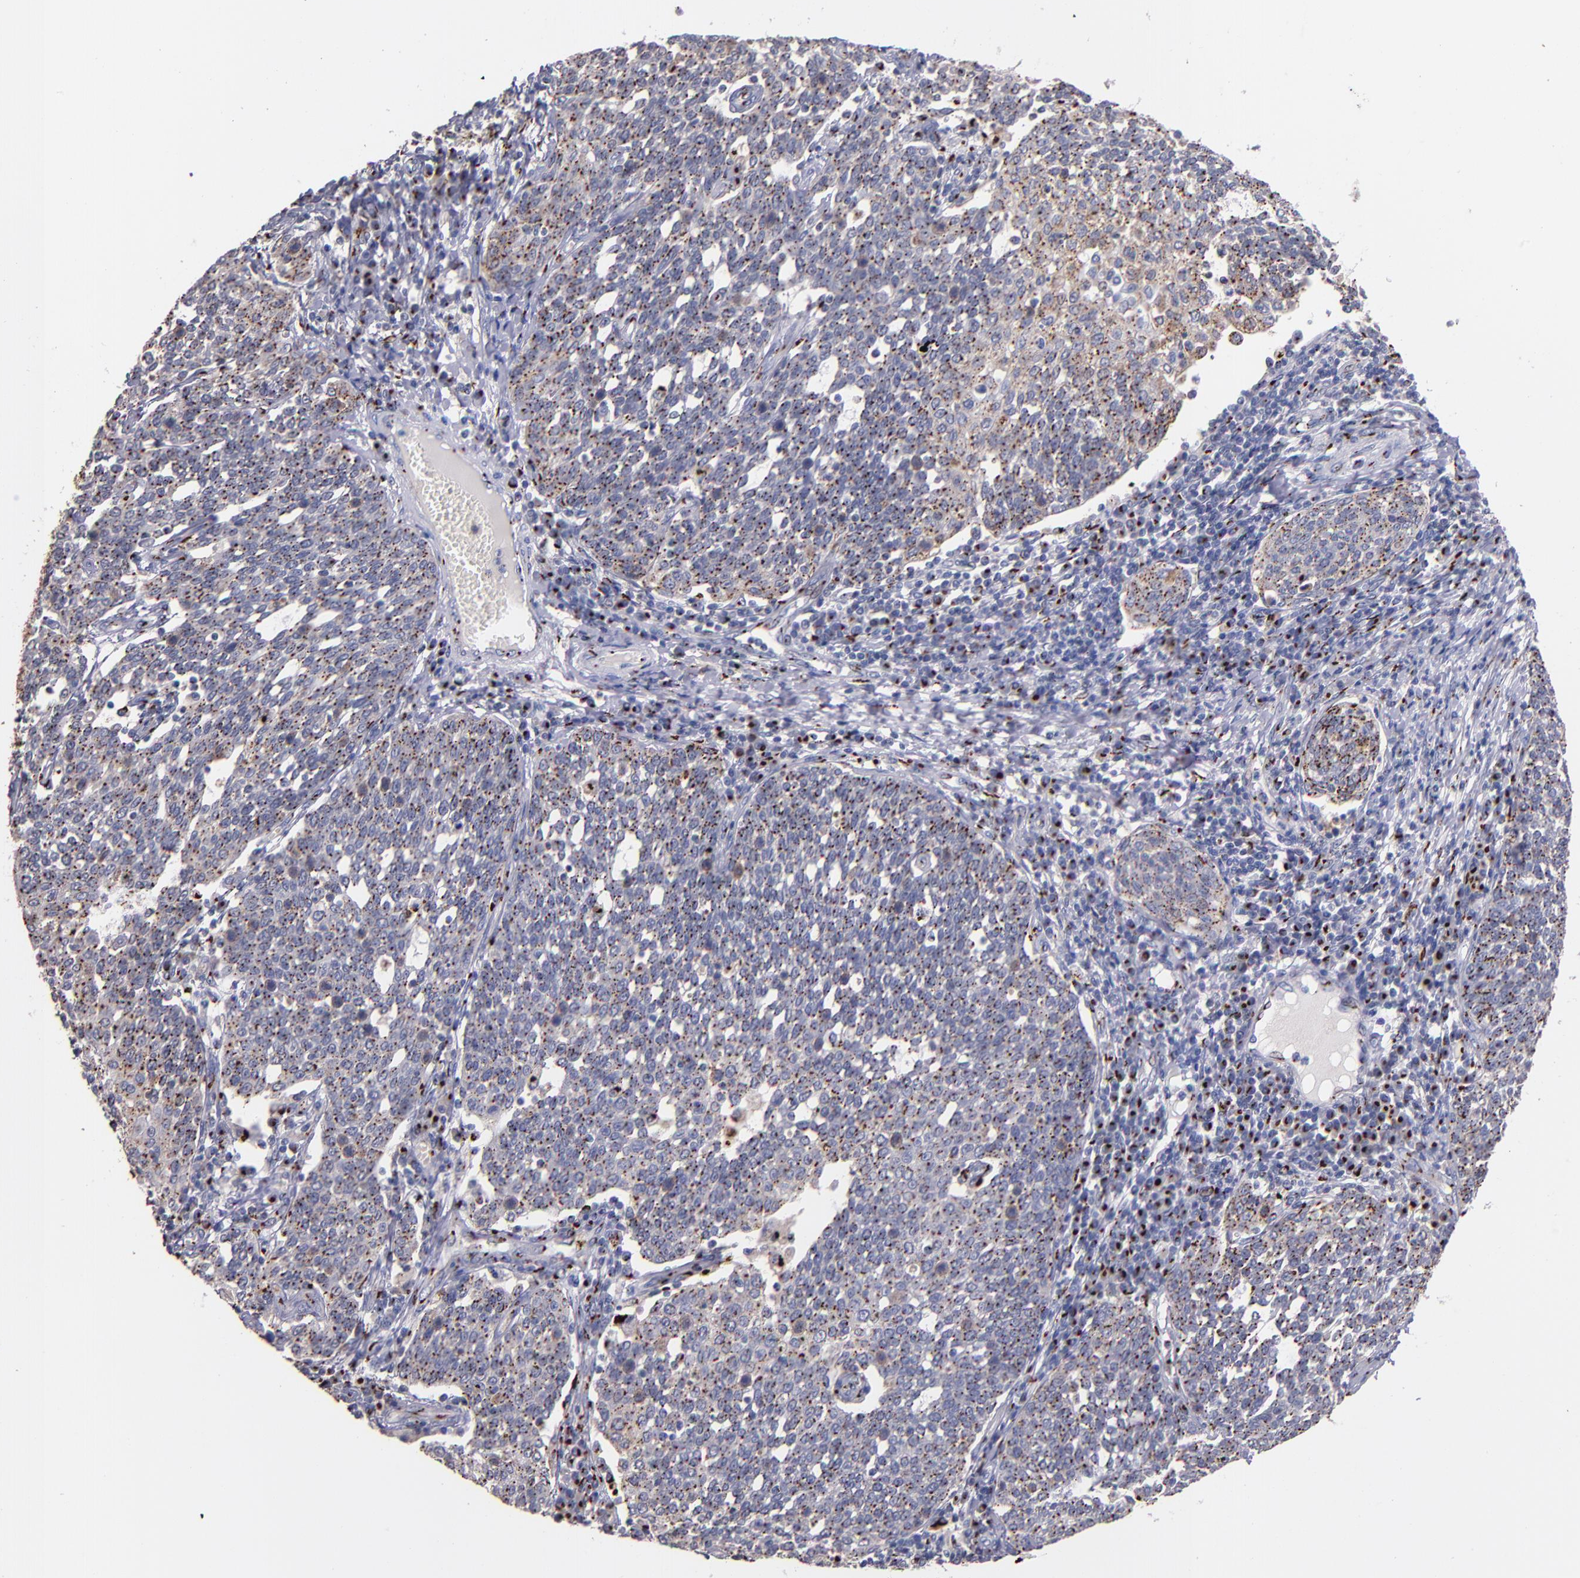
{"staining": {"intensity": "moderate", "quantity": ">75%", "location": "cytoplasmic/membranous,nuclear"}, "tissue": "cervical cancer", "cell_type": "Tumor cells", "image_type": "cancer", "snomed": [{"axis": "morphology", "description": "Squamous cell carcinoma, NOS"}, {"axis": "topography", "description": "Cervix"}], "caption": "Immunohistochemical staining of human cervical squamous cell carcinoma demonstrates medium levels of moderate cytoplasmic/membranous and nuclear protein staining in approximately >75% of tumor cells.", "gene": "GOLIM4", "patient": {"sex": "female", "age": 34}}